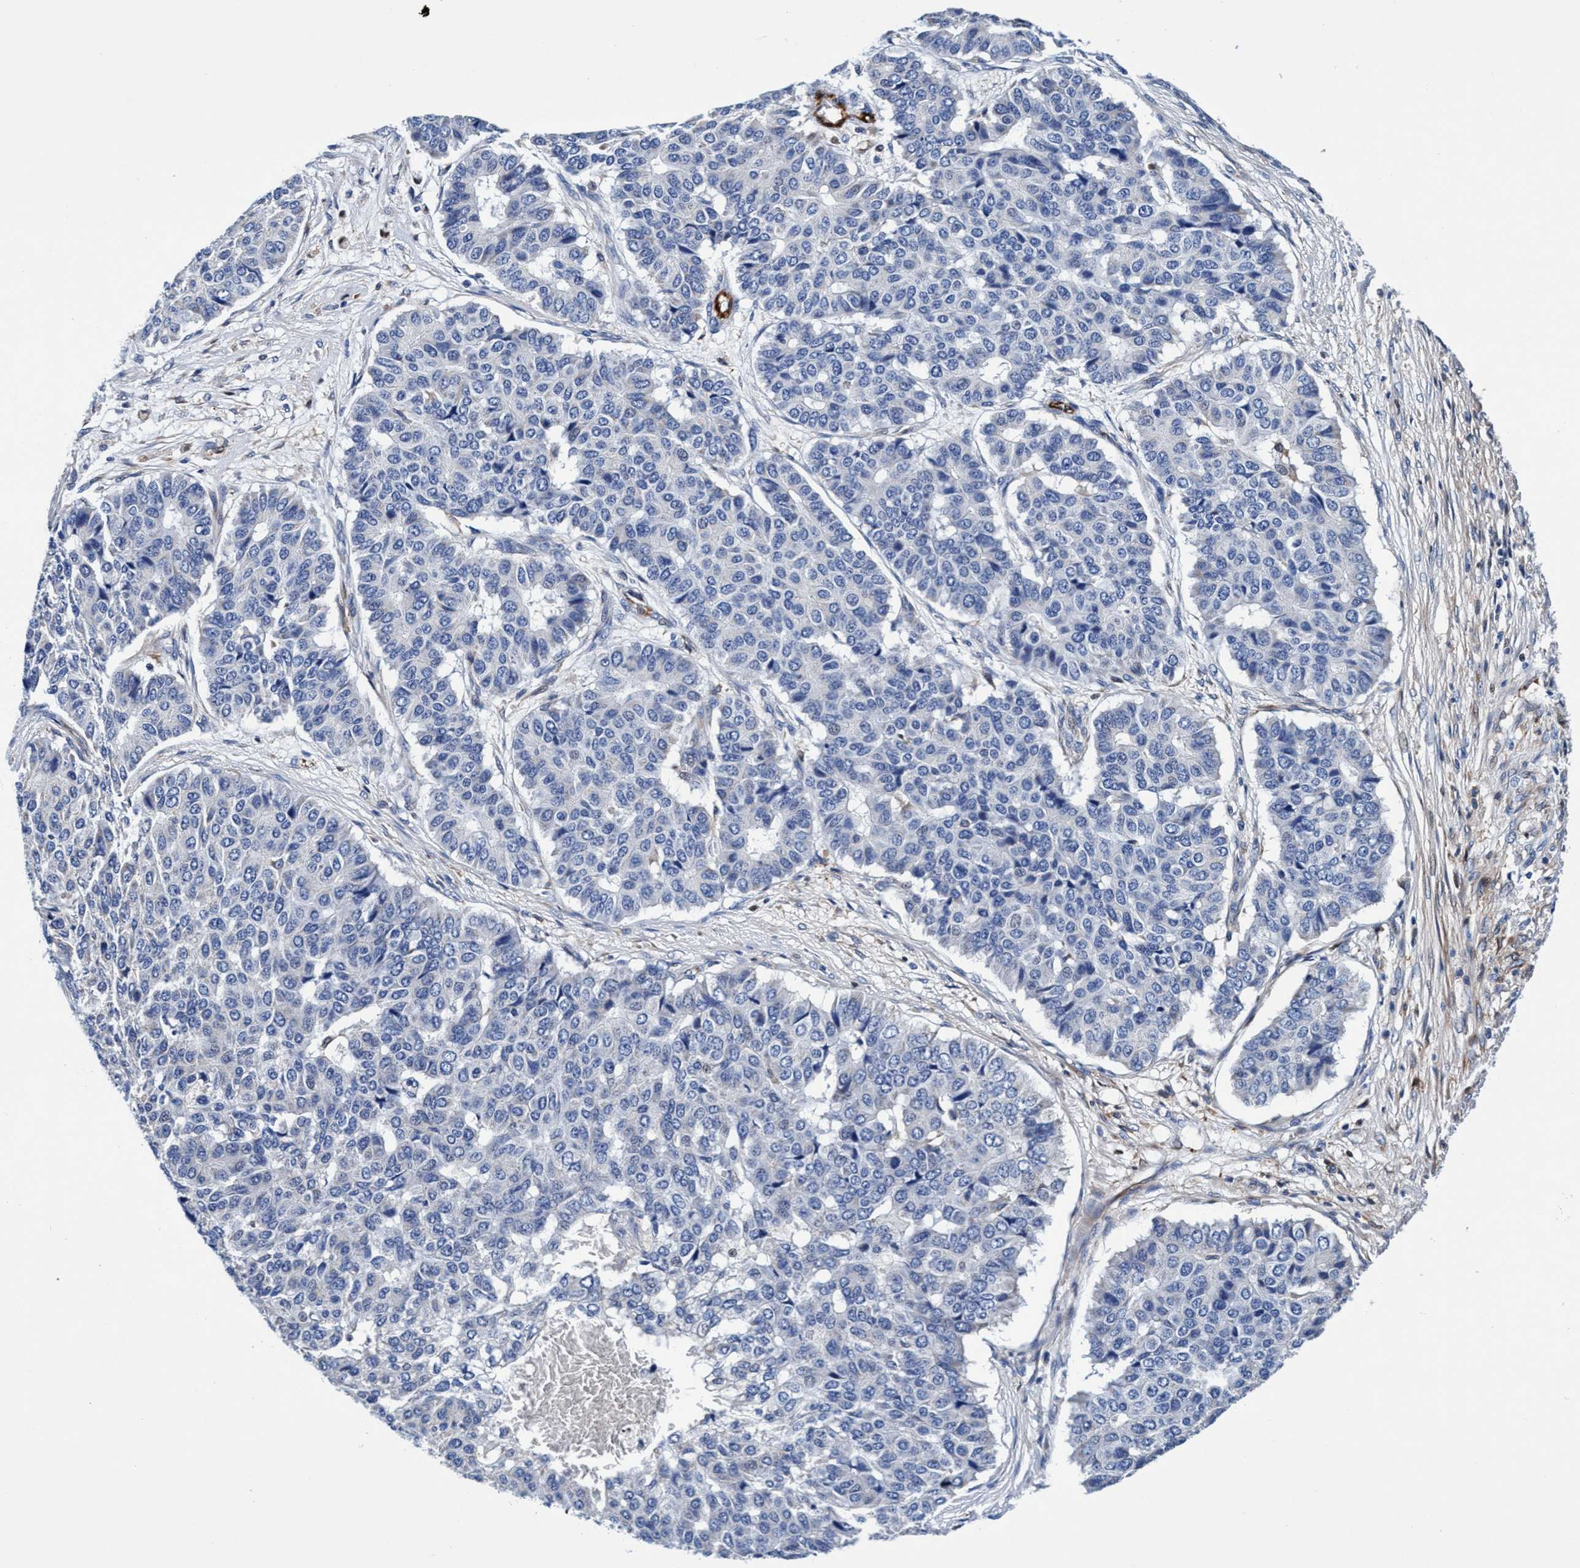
{"staining": {"intensity": "negative", "quantity": "none", "location": "none"}, "tissue": "pancreatic cancer", "cell_type": "Tumor cells", "image_type": "cancer", "snomed": [{"axis": "morphology", "description": "Adenocarcinoma, NOS"}, {"axis": "topography", "description": "Pancreas"}], "caption": "There is no significant expression in tumor cells of pancreatic cancer.", "gene": "UBALD2", "patient": {"sex": "male", "age": 50}}